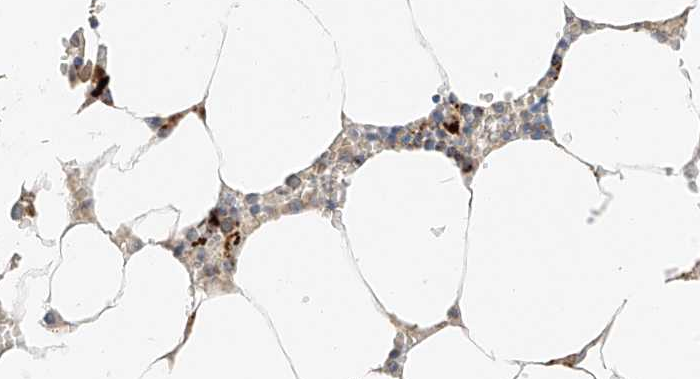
{"staining": {"intensity": "moderate", "quantity": "<25%", "location": "cytoplasmic/membranous"}, "tissue": "bone marrow", "cell_type": "Hematopoietic cells", "image_type": "normal", "snomed": [{"axis": "morphology", "description": "Normal tissue, NOS"}, {"axis": "topography", "description": "Bone marrow"}], "caption": "Immunohistochemistry (IHC) (DAB) staining of normal human bone marrow reveals moderate cytoplasmic/membranous protein expression in about <25% of hematopoietic cells. The protein of interest is shown in brown color, while the nuclei are stained blue.", "gene": "YIPF7", "patient": {"sex": "male", "age": 70}}